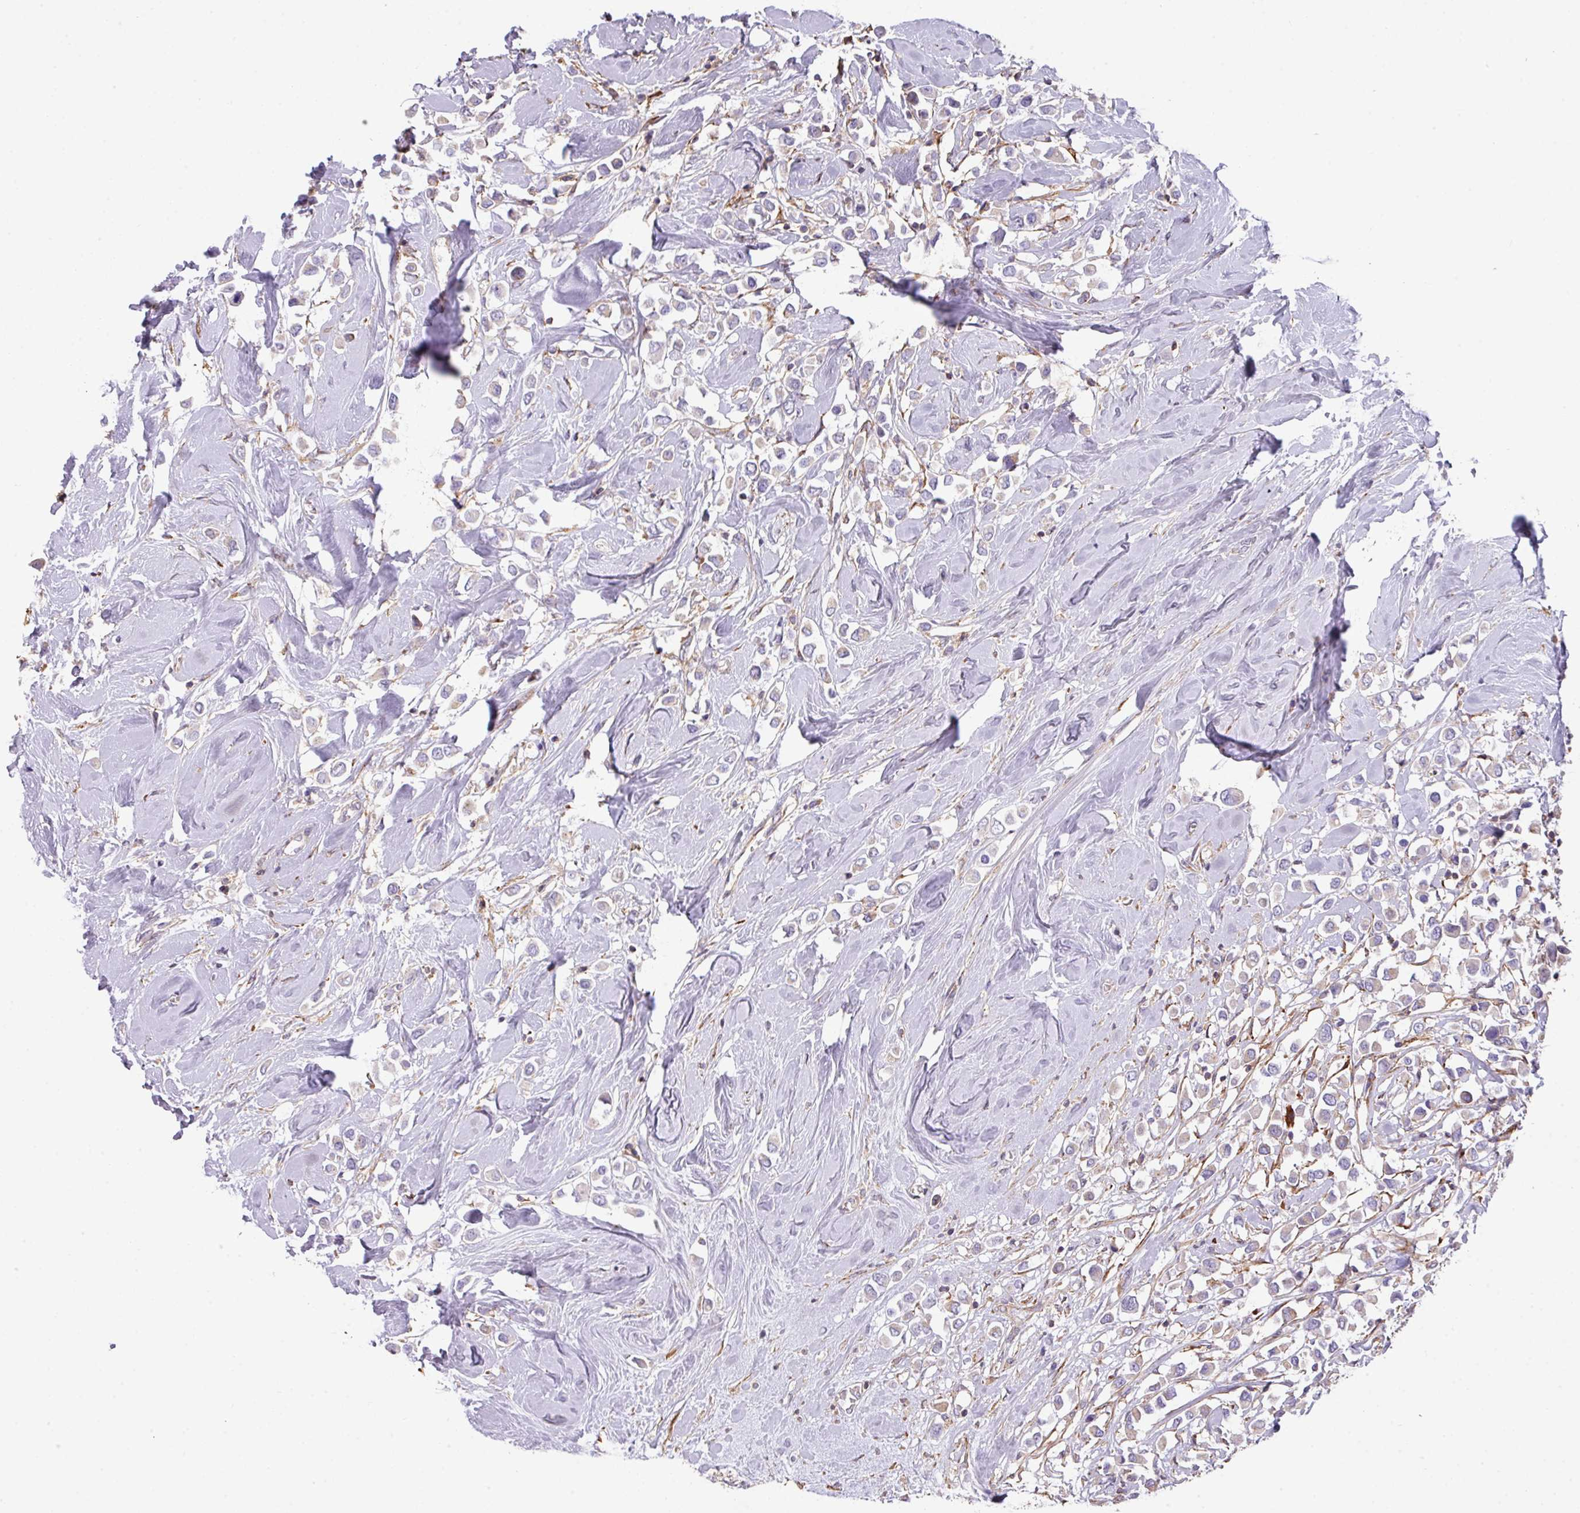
{"staining": {"intensity": "negative", "quantity": "none", "location": "none"}, "tissue": "breast cancer", "cell_type": "Tumor cells", "image_type": "cancer", "snomed": [{"axis": "morphology", "description": "Duct carcinoma"}, {"axis": "topography", "description": "Breast"}], "caption": "An image of breast cancer (invasive ductal carcinoma) stained for a protein shows no brown staining in tumor cells.", "gene": "LRRC41", "patient": {"sex": "female", "age": 61}}